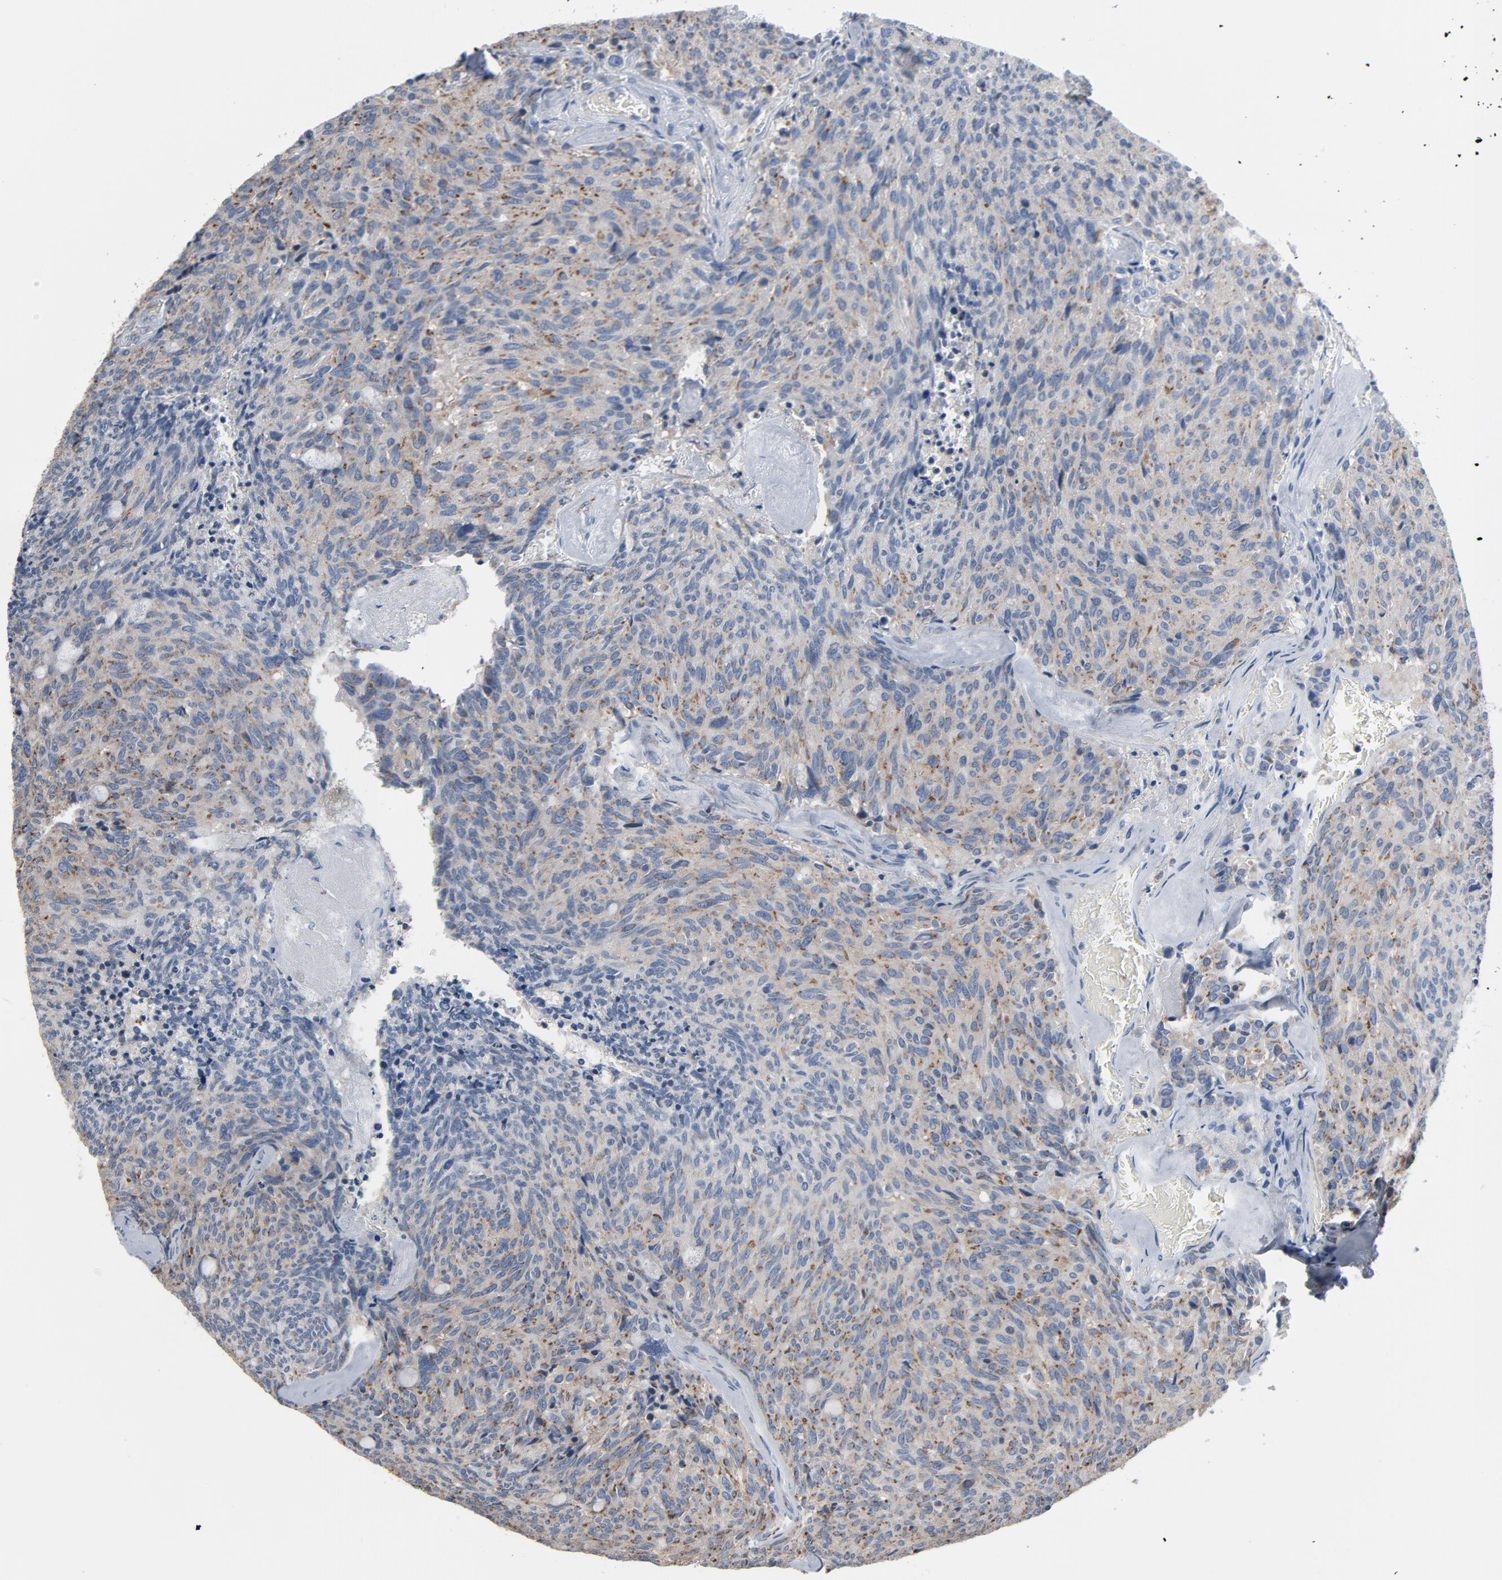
{"staining": {"intensity": "moderate", "quantity": "25%-75%", "location": "cytoplasmic/membranous"}, "tissue": "carcinoid", "cell_type": "Tumor cells", "image_type": "cancer", "snomed": [{"axis": "morphology", "description": "Carcinoid, malignant, NOS"}, {"axis": "topography", "description": "Pancreas"}], "caption": "Protein staining of carcinoid tissue exhibits moderate cytoplasmic/membranous staining in approximately 25%-75% of tumor cells.", "gene": "YIPF6", "patient": {"sex": "female", "age": 54}}